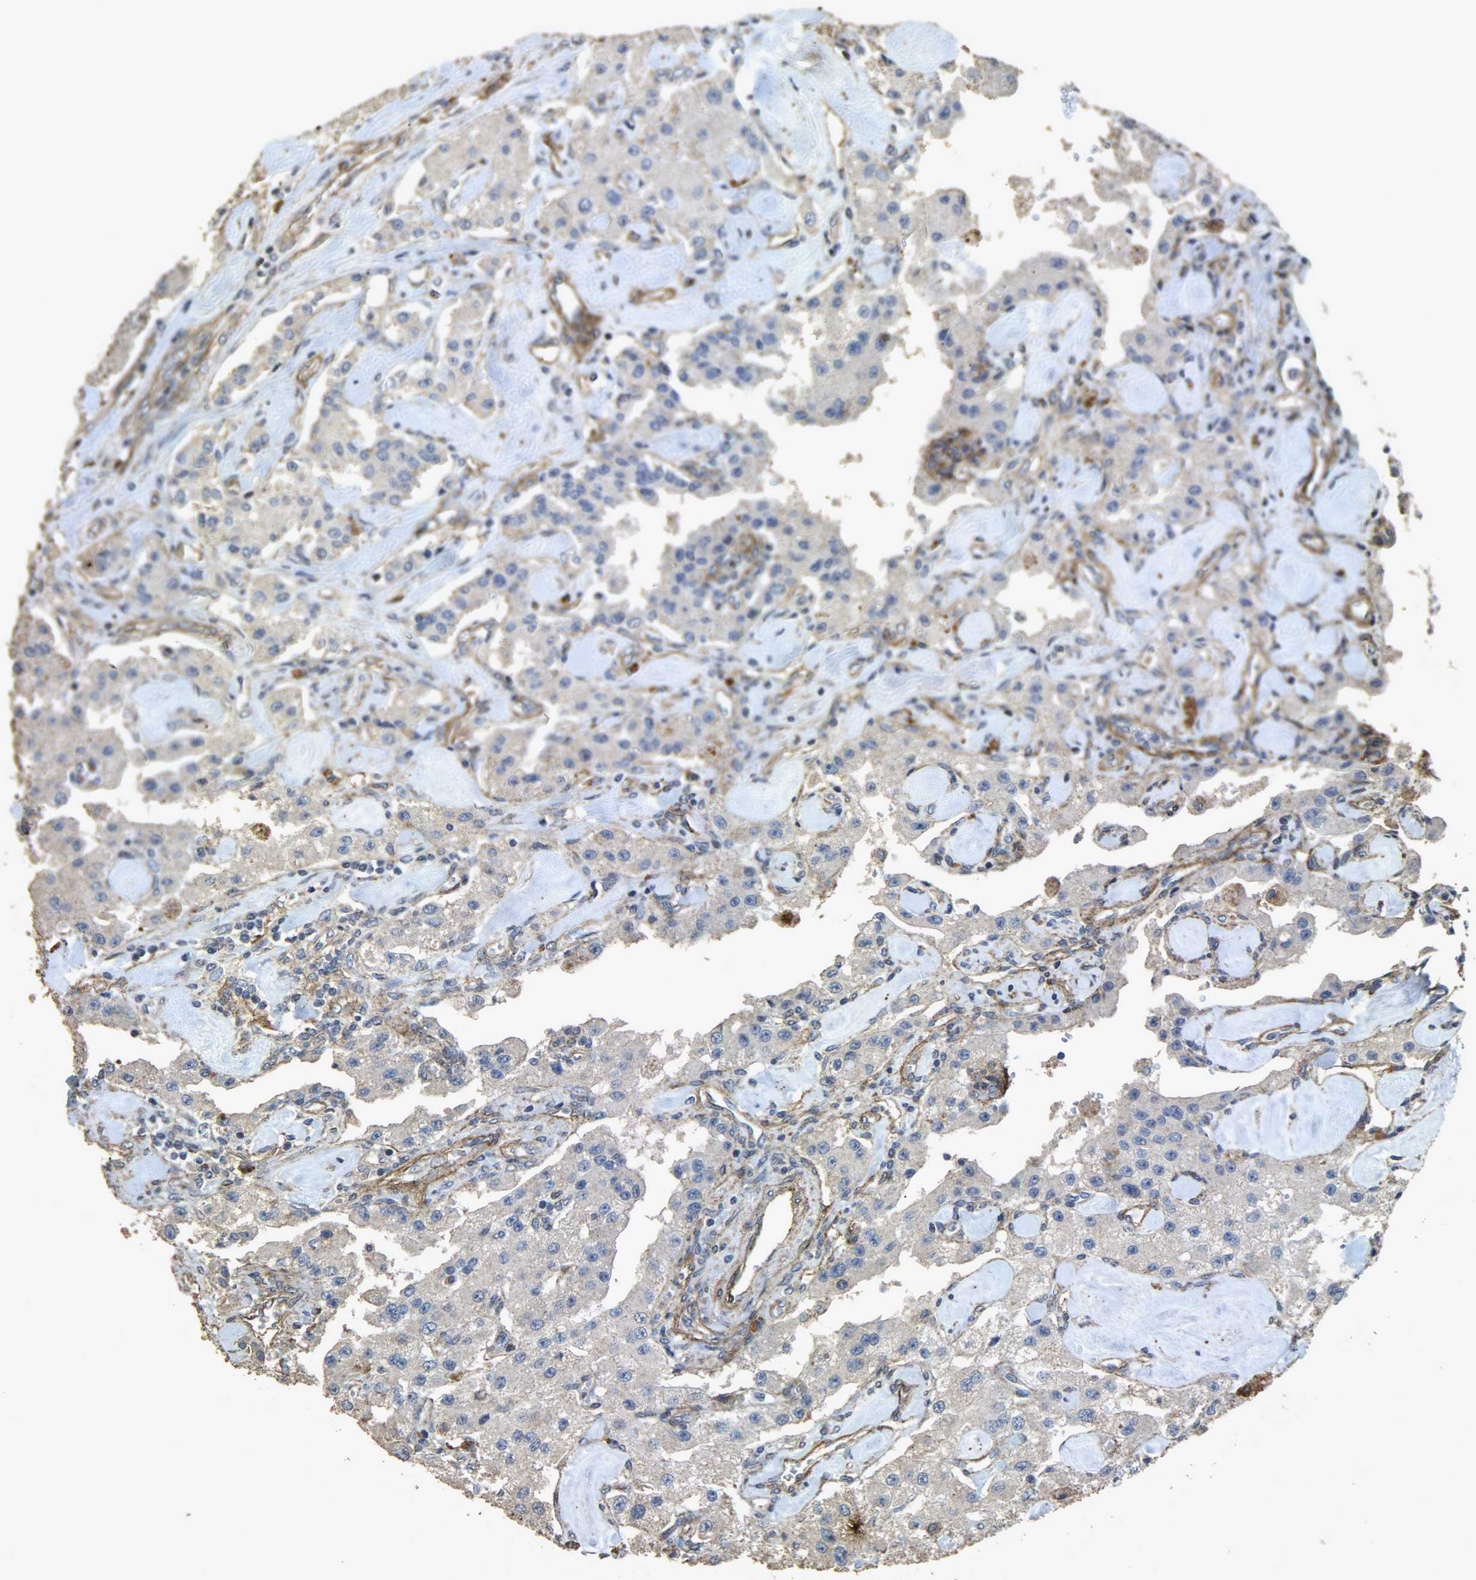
{"staining": {"intensity": "negative", "quantity": "none", "location": "none"}, "tissue": "carcinoid", "cell_type": "Tumor cells", "image_type": "cancer", "snomed": [{"axis": "morphology", "description": "Carcinoid, malignant, NOS"}, {"axis": "topography", "description": "Pancreas"}], "caption": "Malignant carcinoid stained for a protein using immunohistochemistry (IHC) demonstrates no positivity tumor cells.", "gene": "TPM4", "patient": {"sex": "male", "age": 41}}